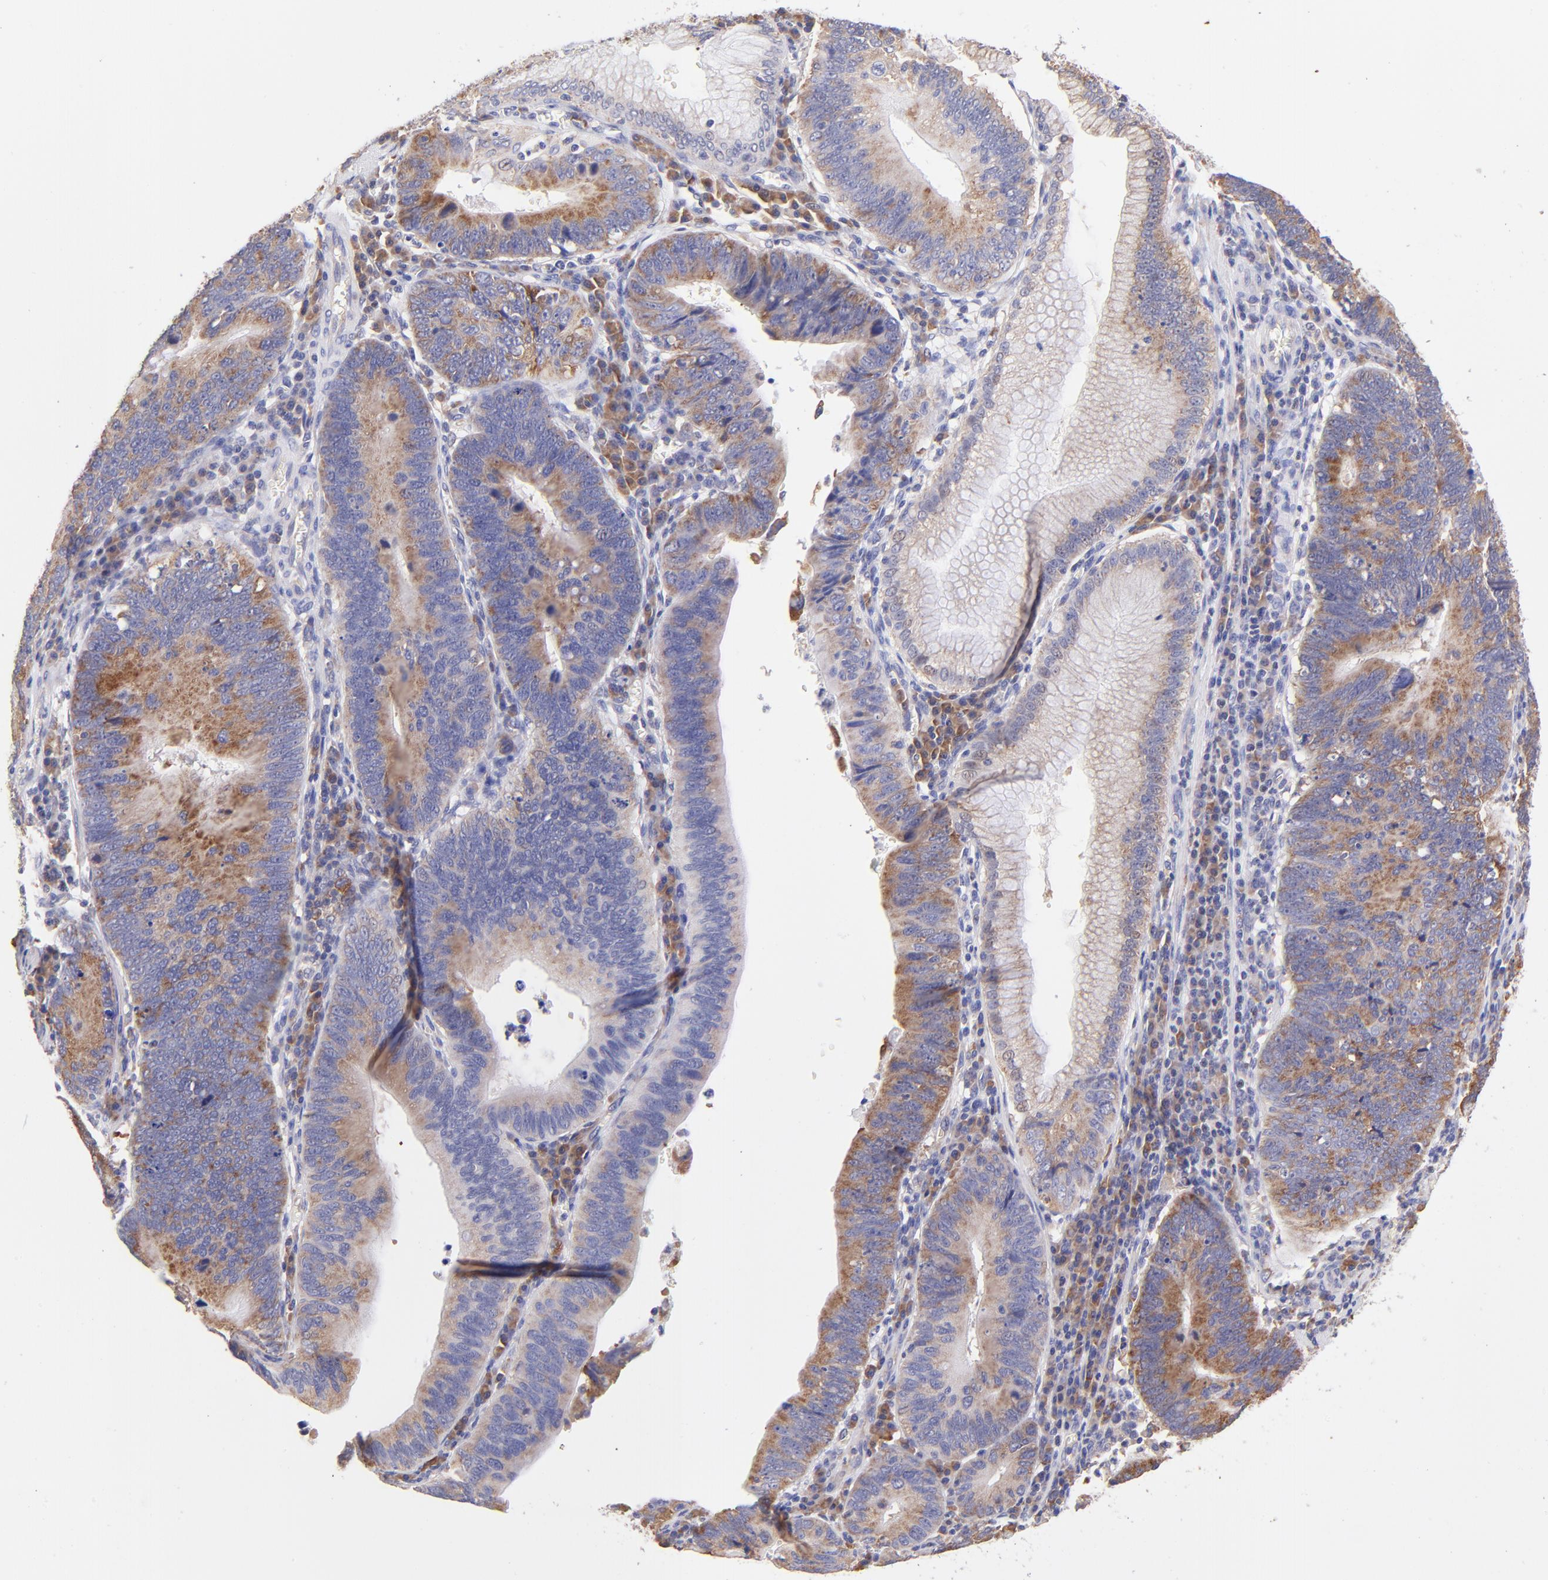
{"staining": {"intensity": "moderate", "quantity": ">75%", "location": "cytoplasmic/membranous"}, "tissue": "stomach cancer", "cell_type": "Tumor cells", "image_type": "cancer", "snomed": [{"axis": "morphology", "description": "Adenocarcinoma, NOS"}, {"axis": "topography", "description": "Stomach"}], "caption": "This is a photomicrograph of immunohistochemistry staining of stomach adenocarcinoma, which shows moderate positivity in the cytoplasmic/membranous of tumor cells.", "gene": "RPL11", "patient": {"sex": "male", "age": 59}}